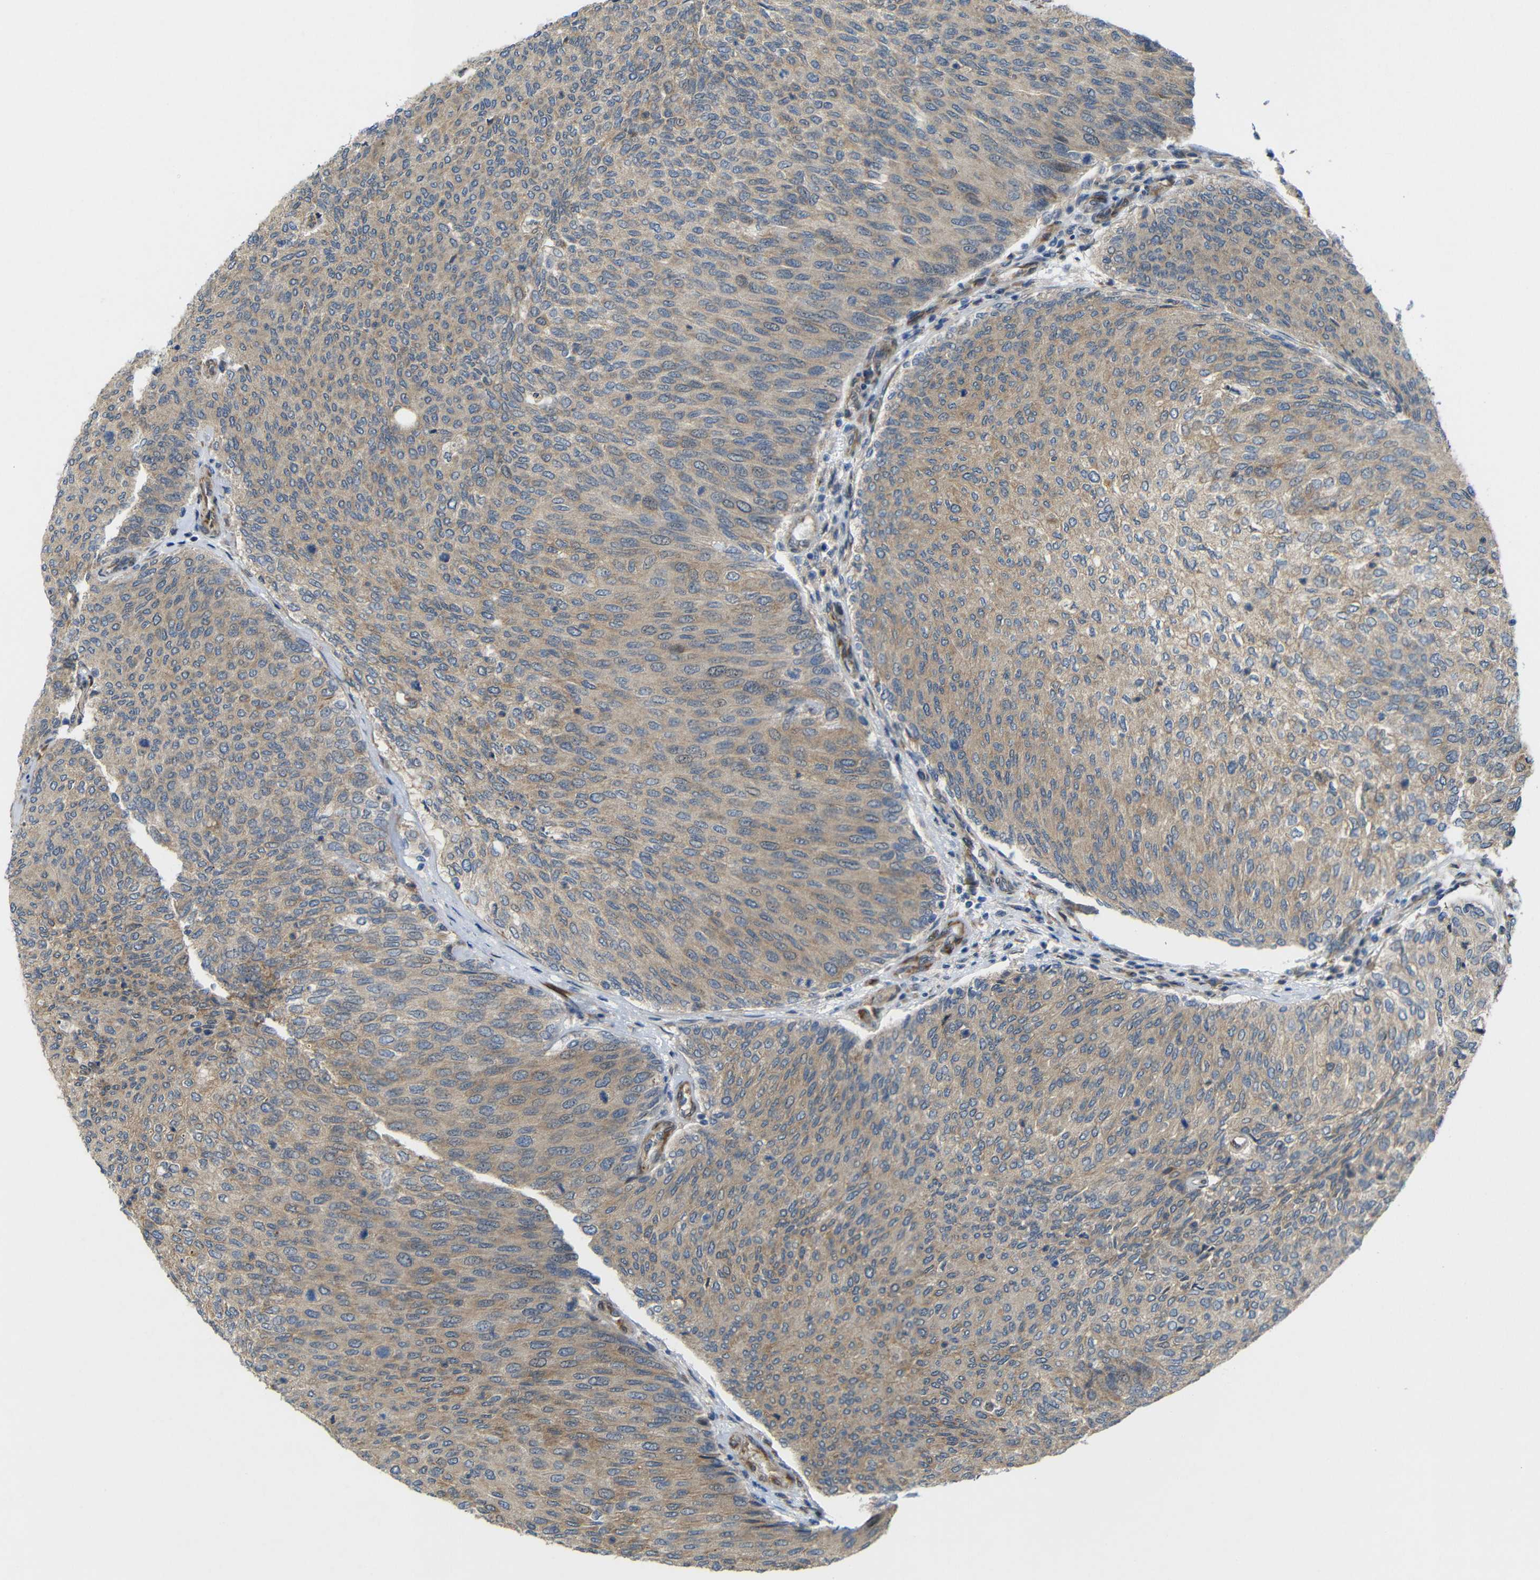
{"staining": {"intensity": "weak", "quantity": ">75%", "location": "cytoplasmic/membranous"}, "tissue": "urothelial cancer", "cell_type": "Tumor cells", "image_type": "cancer", "snomed": [{"axis": "morphology", "description": "Urothelial carcinoma, Low grade"}, {"axis": "topography", "description": "Urinary bladder"}], "caption": "A histopathology image of urothelial carcinoma (low-grade) stained for a protein shows weak cytoplasmic/membranous brown staining in tumor cells. (brown staining indicates protein expression, while blue staining denotes nuclei).", "gene": "P3H2", "patient": {"sex": "female", "age": 79}}